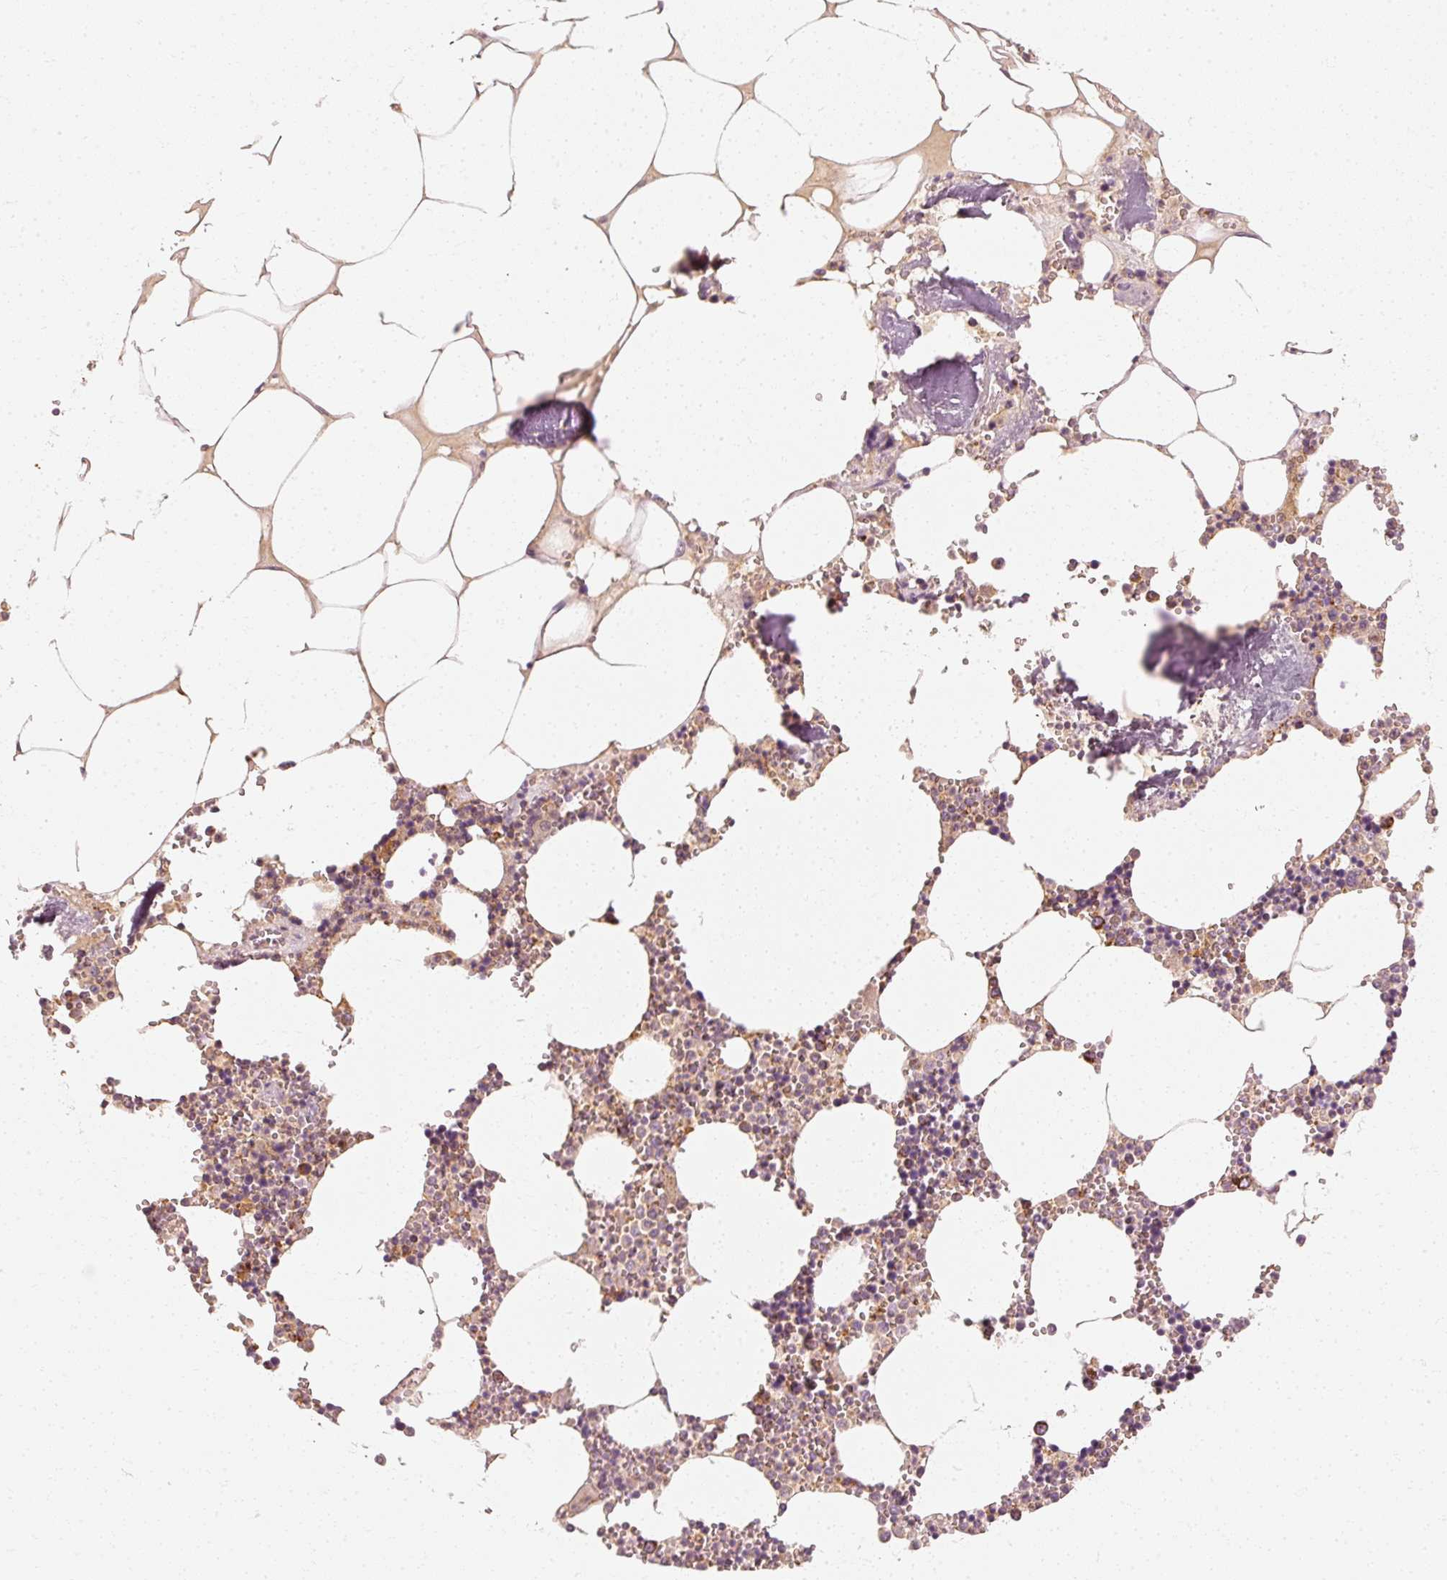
{"staining": {"intensity": "moderate", "quantity": "<25%", "location": "cytoplasmic/membranous"}, "tissue": "bone marrow", "cell_type": "Hematopoietic cells", "image_type": "normal", "snomed": [{"axis": "morphology", "description": "Normal tissue, NOS"}, {"axis": "topography", "description": "Bone marrow"}], "caption": "Approximately <25% of hematopoietic cells in normal bone marrow show moderate cytoplasmic/membranous protein staining as visualized by brown immunohistochemical staining.", "gene": "TOMM40", "patient": {"sex": "male", "age": 54}}